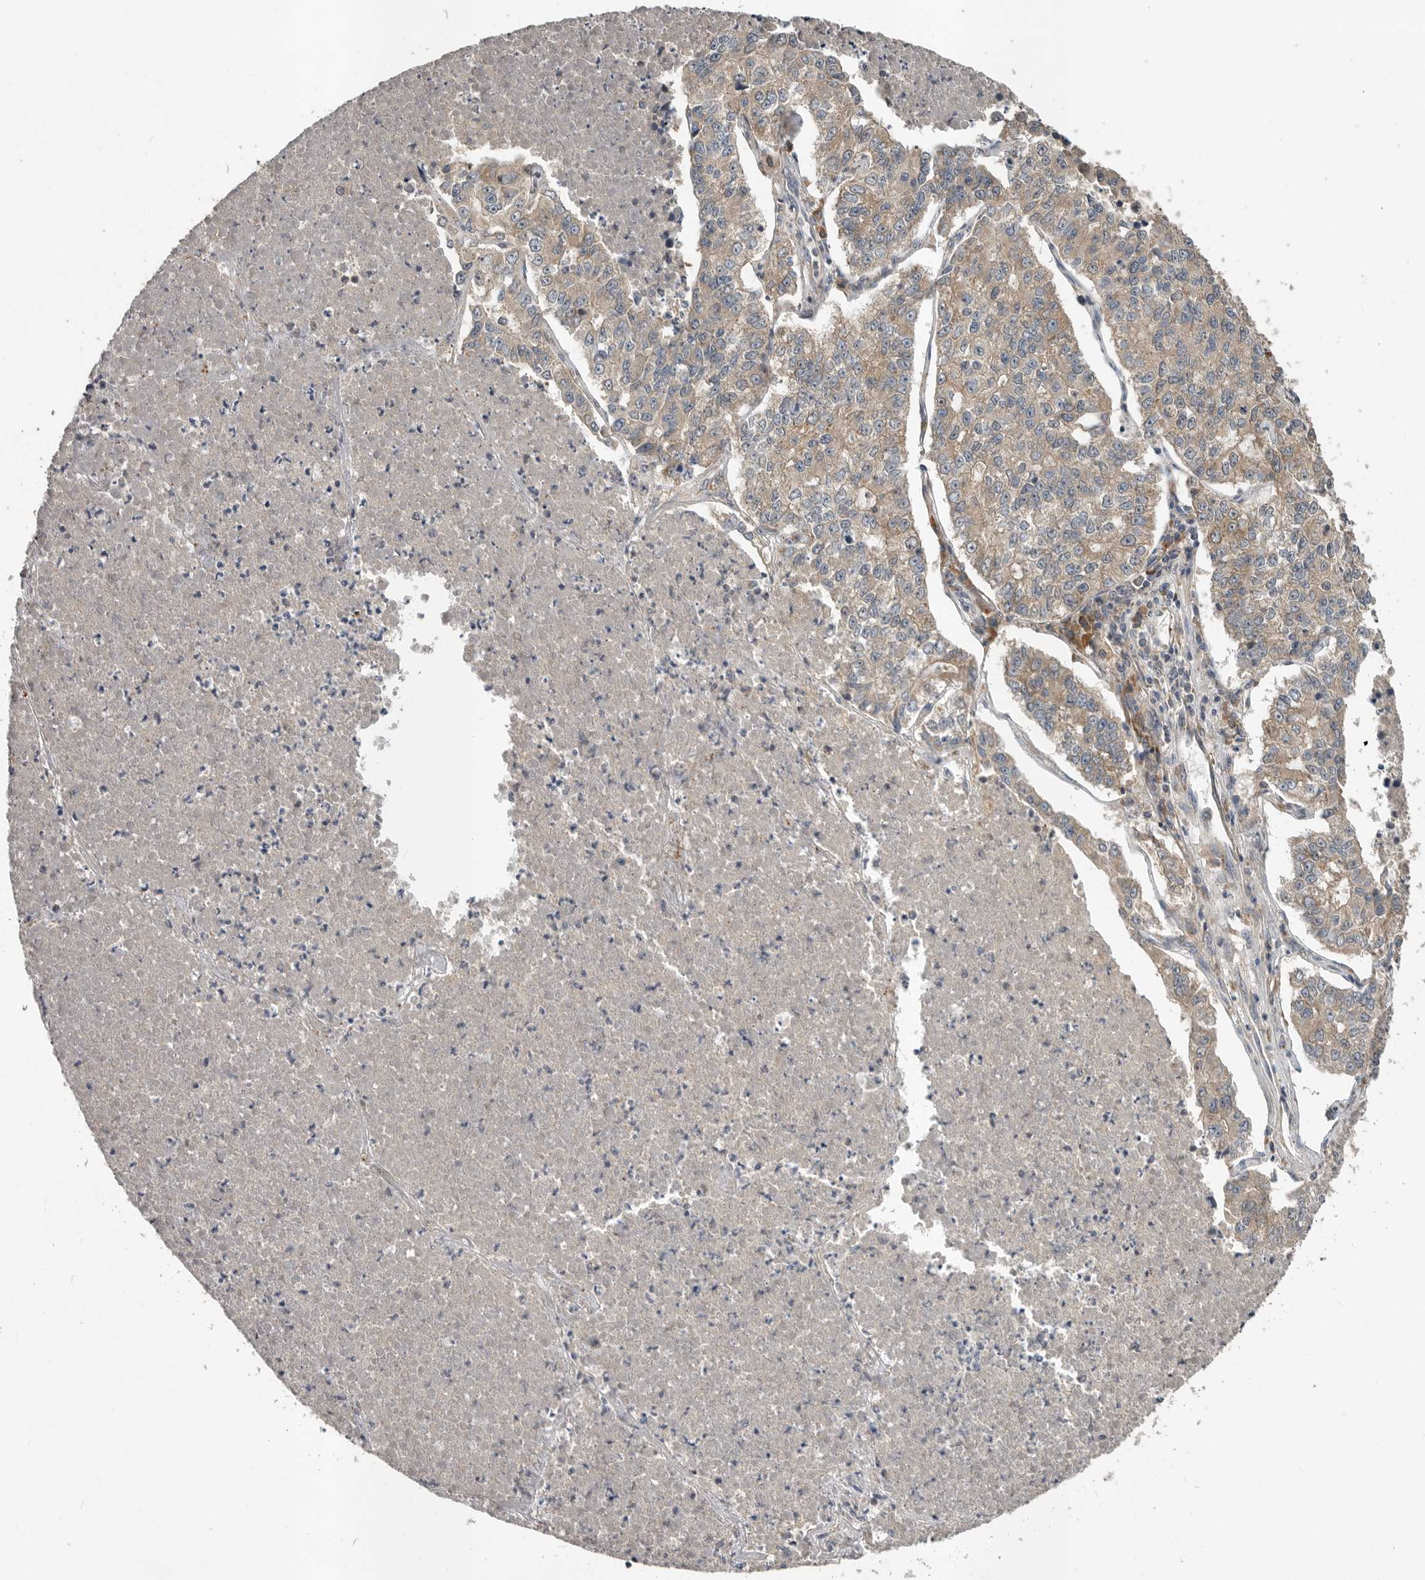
{"staining": {"intensity": "weak", "quantity": ">75%", "location": "cytoplasmic/membranous"}, "tissue": "lung cancer", "cell_type": "Tumor cells", "image_type": "cancer", "snomed": [{"axis": "morphology", "description": "Adenocarcinoma, NOS"}, {"axis": "topography", "description": "Lung"}], "caption": "Immunohistochemical staining of human lung cancer (adenocarcinoma) displays low levels of weak cytoplasmic/membranous protein positivity in about >75% of tumor cells.", "gene": "OSBPL9", "patient": {"sex": "male", "age": 49}}